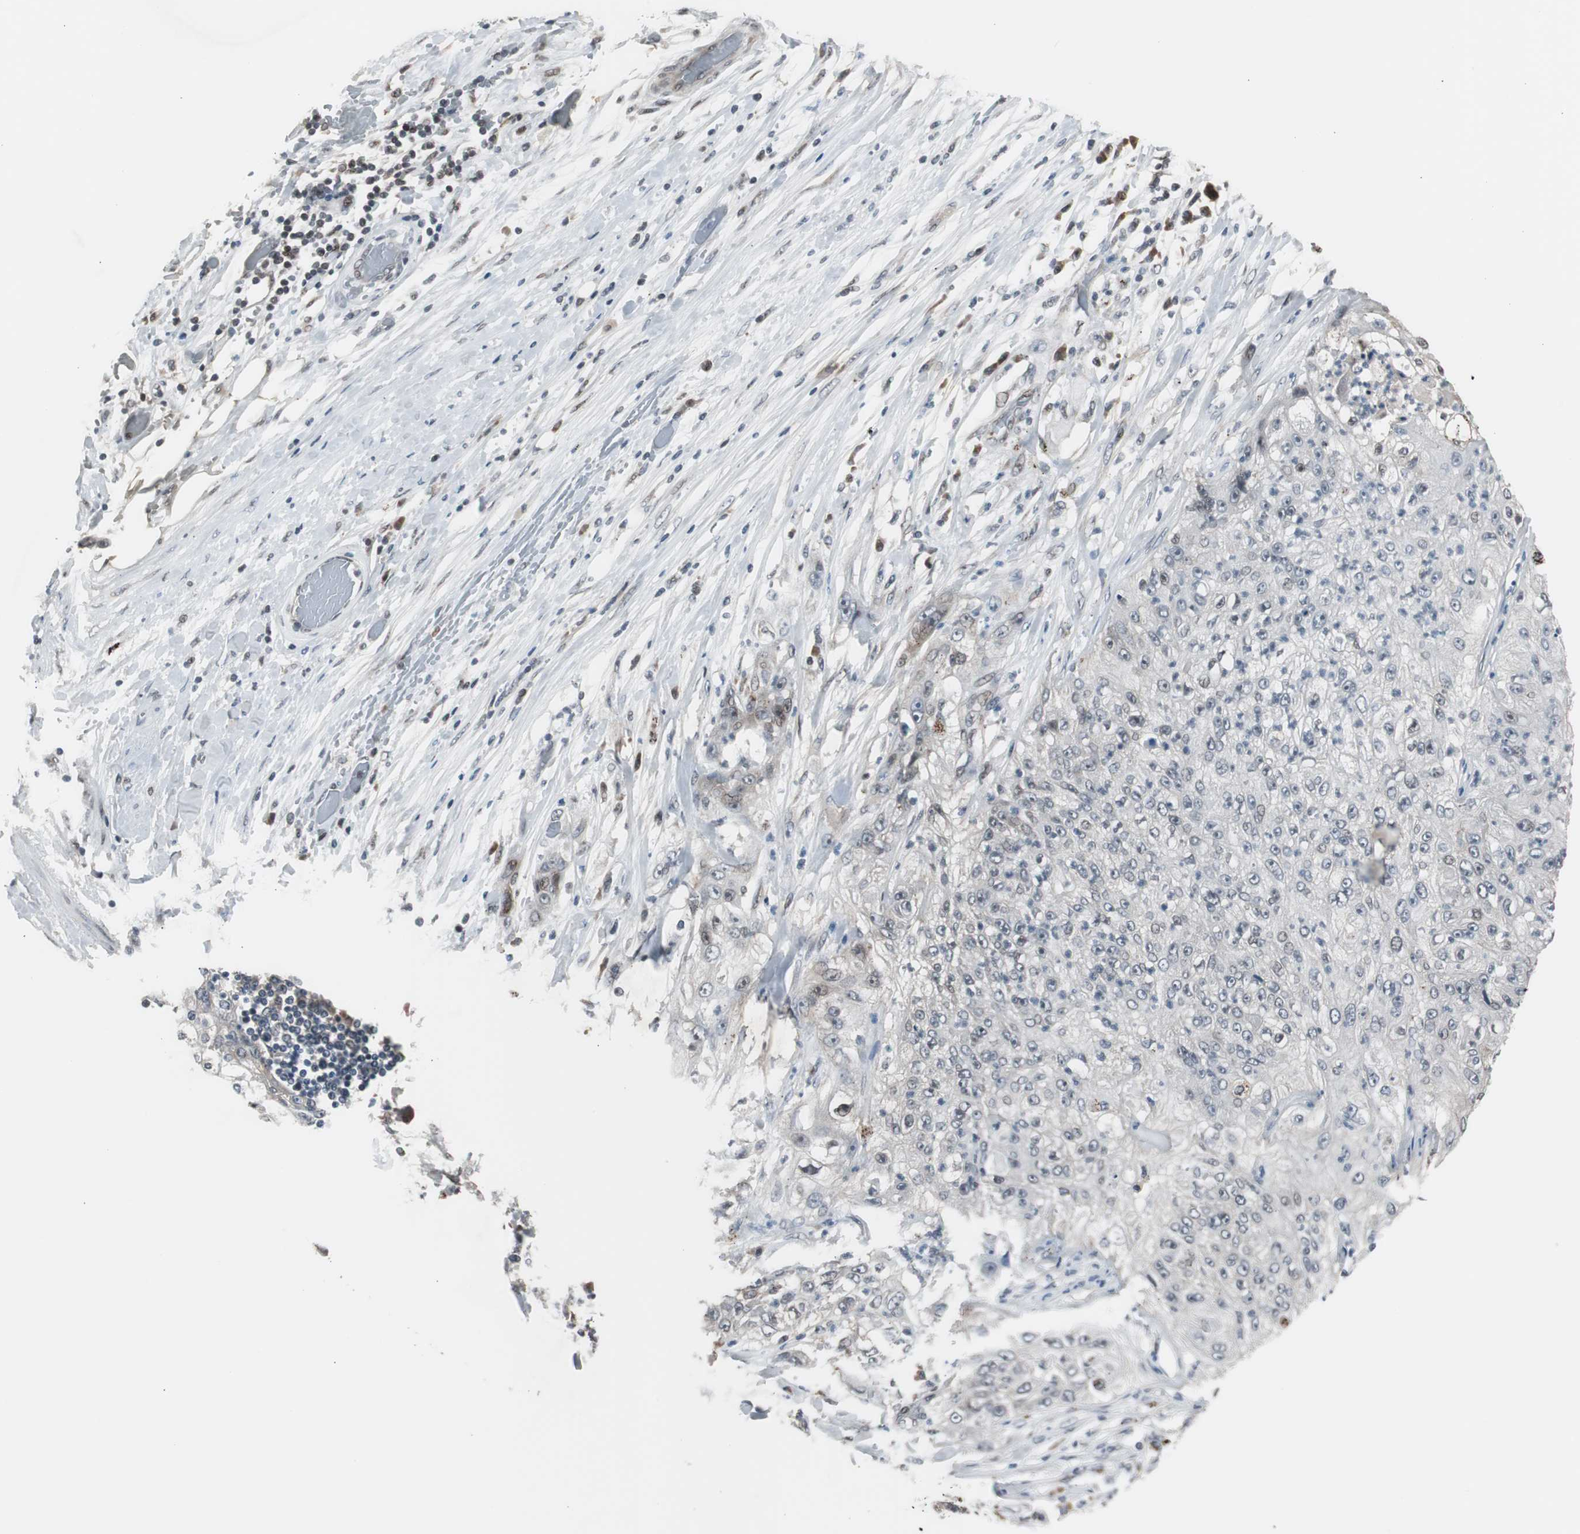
{"staining": {"intensity": "negative", "quantity": "none", "location": "none"}, "tissue": "lung cancer", "cell_type": "Tumor cells", "image_type": "cancer", "snomed": [{"axis": "morphology", "description": "Inflammation, NOS"}, {"axis": "morphology", "description": "Squamous cell carcinoma, NOS"}, {"axis": "topography", "description": "Lymph node"}, {"axis": "topography", "description": "Soft tissue"}, {"axis": "topography", "description": "Lung"}], "caption": "Tumor cells are negative for brown protein staining in lung cancer. (Stains: DAB immunohistochemistry with hematoxylin counter stain, Microscopy: brightfield microscopy at high magnification).", "gene": "BOLA1", "patient": {"sex": "male", "age": 66}}